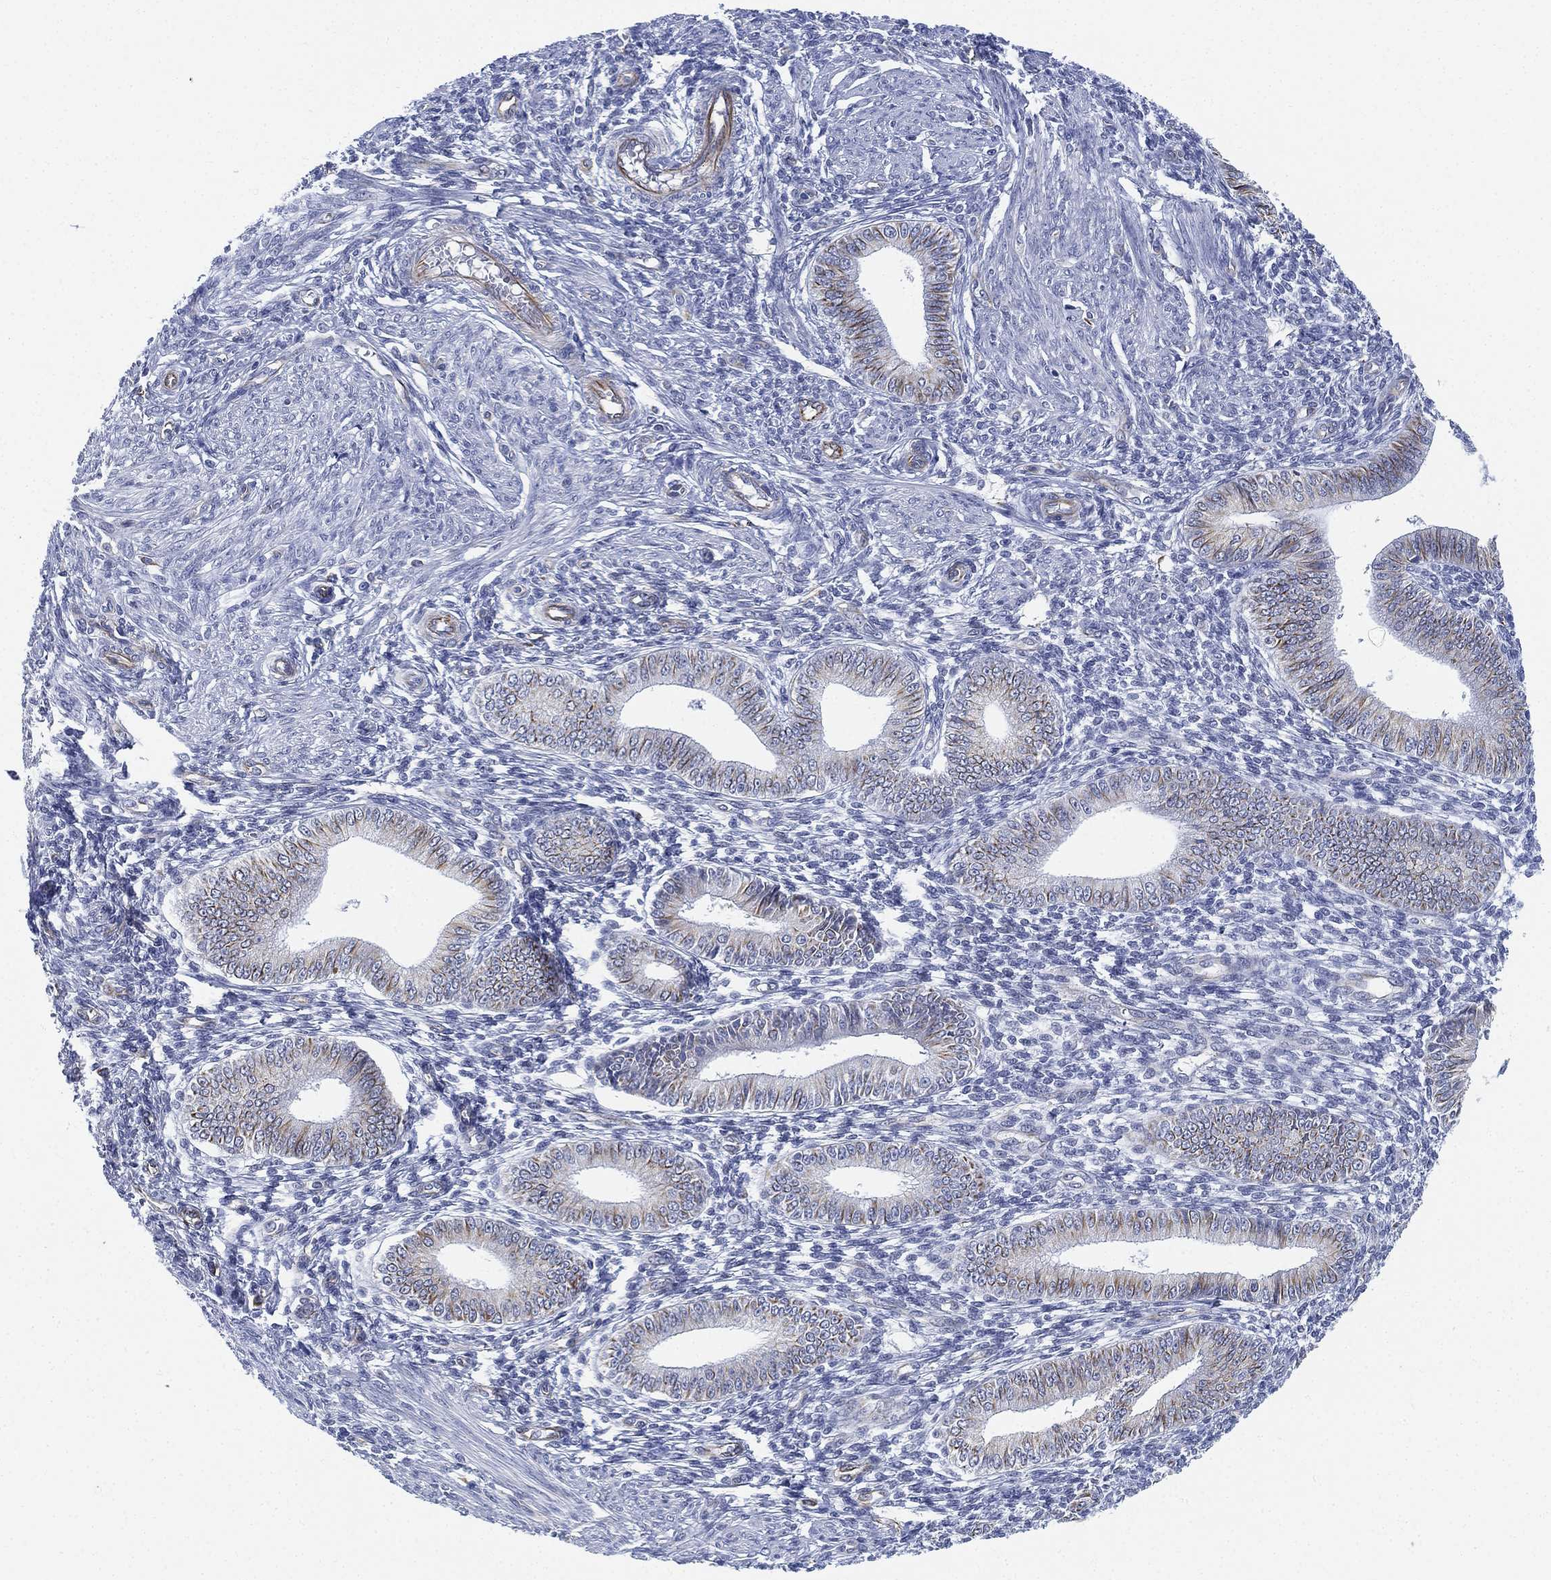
{"staining": {"intensity": "weak", "quantity": "<25%", "location": "cytoplasmic/membranous"}, "tissue": "endometrium", "cell_type": "Cells in endometrial stroma", "image_type": "normal", "snomed": [{"axis": "morphology", "description": "Normal tissue, NOS"}, {"axis": "topography", "description": "Endometrium"}], "caption": "Cells in endometrial stroma show no significant protein staining in normal endometrium.", "gene": "PSKH2", "patient": {"sex": "female", "age": 42}}